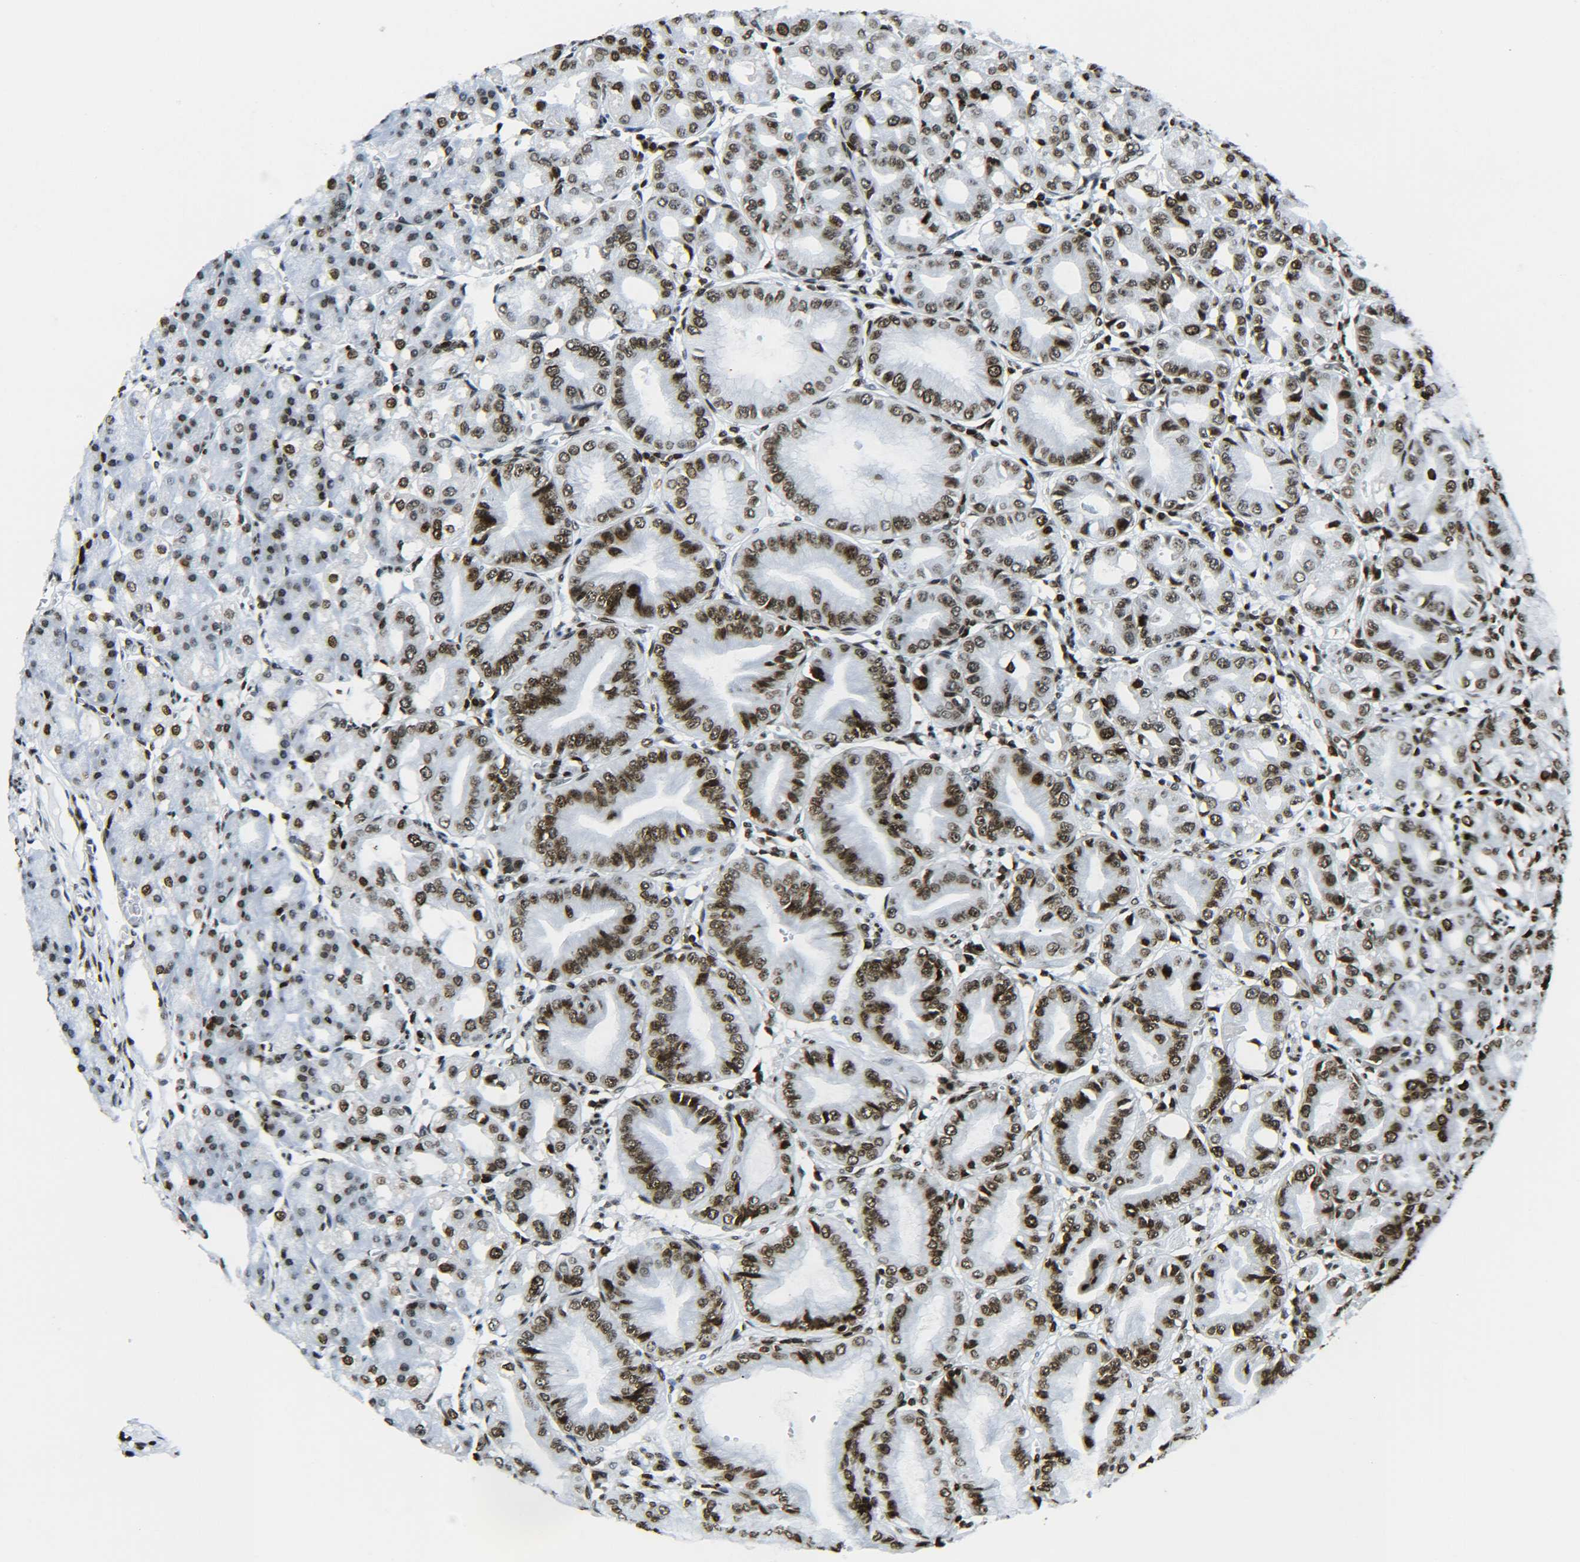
{"staining": {"intensity": "strong", "quantity": ">75%", "location": "nuclear"}, "tissue": "stomach", "cell_type": "Glandular cells", "image_type": "normal", "snomed": [{"axis": "morphology", "description": "Normal tissue, NOS"}, {"axis": "topography", "description": "Stomach, lower"}], "caption": "The immunohistochemical stain highlights strong nuclear staining in glandular cells of benign stomach. (brown staining indicates protein expression, while blue staining denotes nuclei).", "gene": "H2AX", "patient": {"sex": "male", "age": 71}}